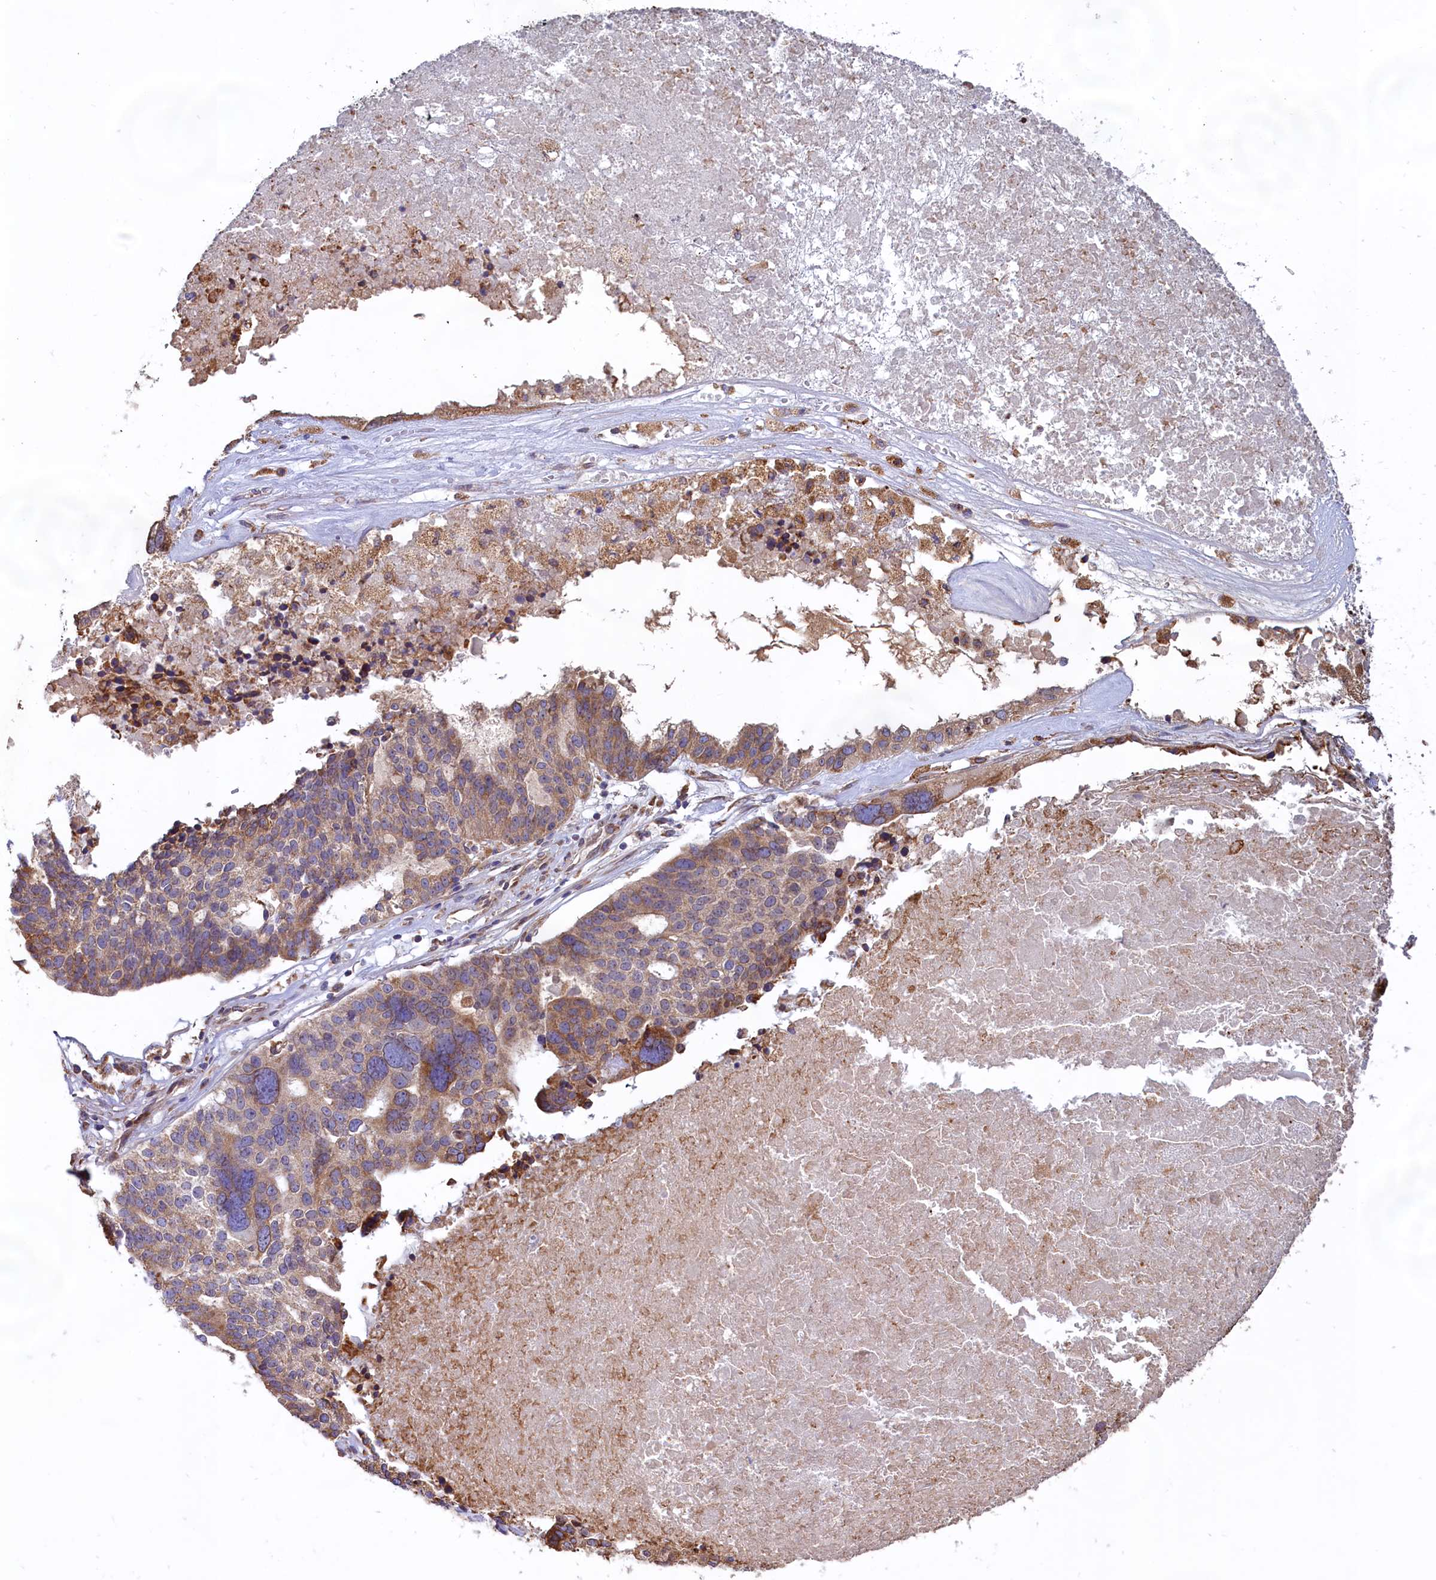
{"staining": {"intensity": "moderate", "quantity": ">75%", "location": "cytoplasmic/membranous"}, "tissue": "ovarian cancer", "cell_type": "Tumor cells", "image_type": "cancer", "snomed": [{"axis": "morphology", "description": "Cystadenocarcinoma, serous, NOS"}, {"axis": "topography", "description": "Ovary"}], "caption": "Immunohistochemistry (IHC) (DAB) staining of ovarian cancer (serous cystadenocarcinoma) shows moderate cytoplasmic/membranous protein staining in about >75% of tumor cells. The protein is stained brown, and the nuclei are stained in blue (DAB (3,3'-diaminobenzidine) IHC with brightfield microscopy, high magnification).", "gene": "TBC1D19", "patient": {"sex": "female", "age": 59}}